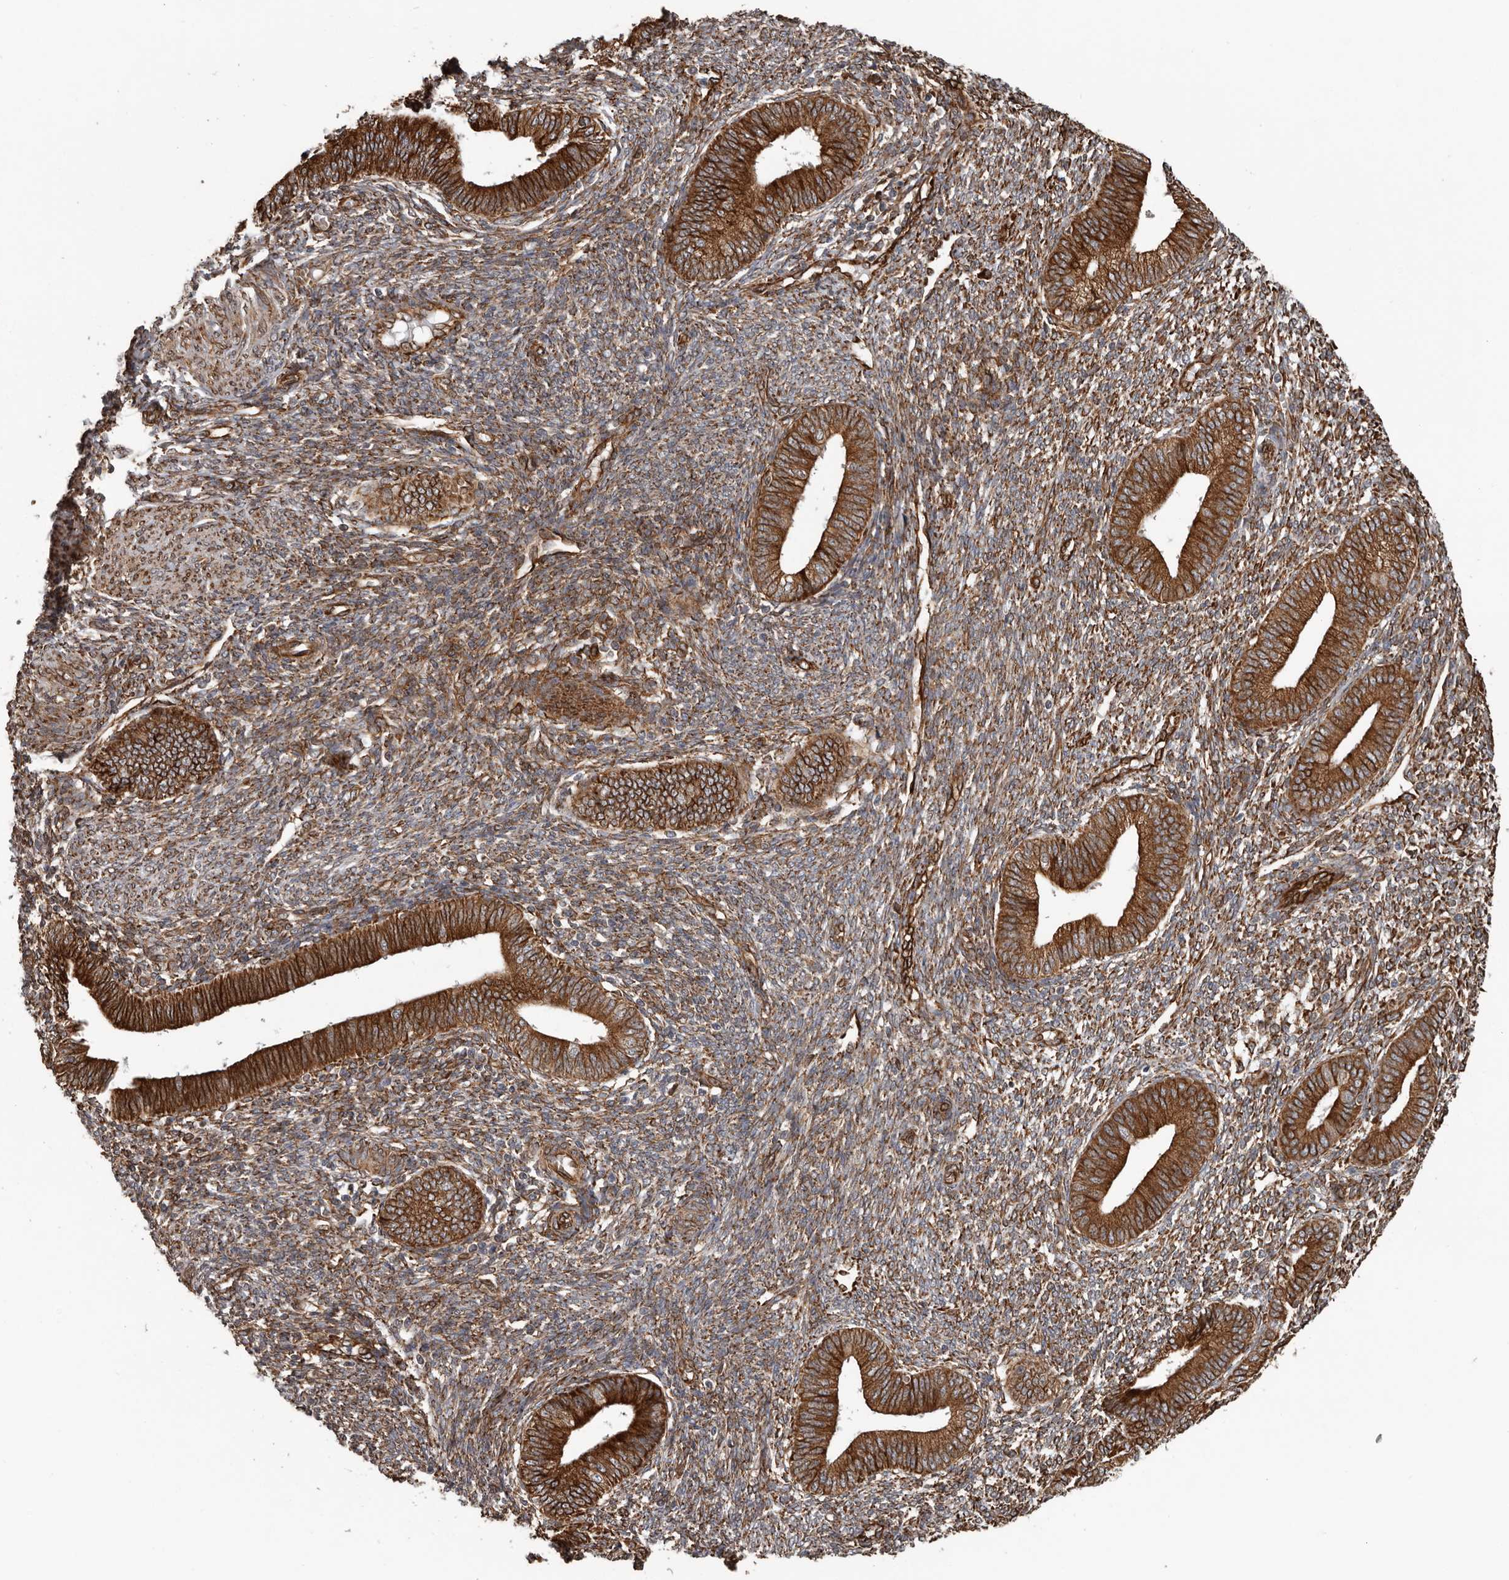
{"staining": {"intensity": "moderate", "quantity": ">75%", "location": "cytoplasmic/membranous"}, "tissue": "endometrium", "cell_type": "Cells in endometrial stroma", "image_type": "normal", "snomed": [{"axis": "morphology", "description": "Normal tissue, NOS"}, {"axis": "topography", "description": "Endometrium"}], "caption": "Cells in endometrial stroma exhibit medium levels of moderate cytoplasmic/membranous staining in approximately >75% of cells in normal human endometrium. (DAB (3,3'-diaminobenzidine) IHC with brightfield microscopy, high magnification).", "gene": "CEP350", "patient": {"sex": "female", "age": 46}}